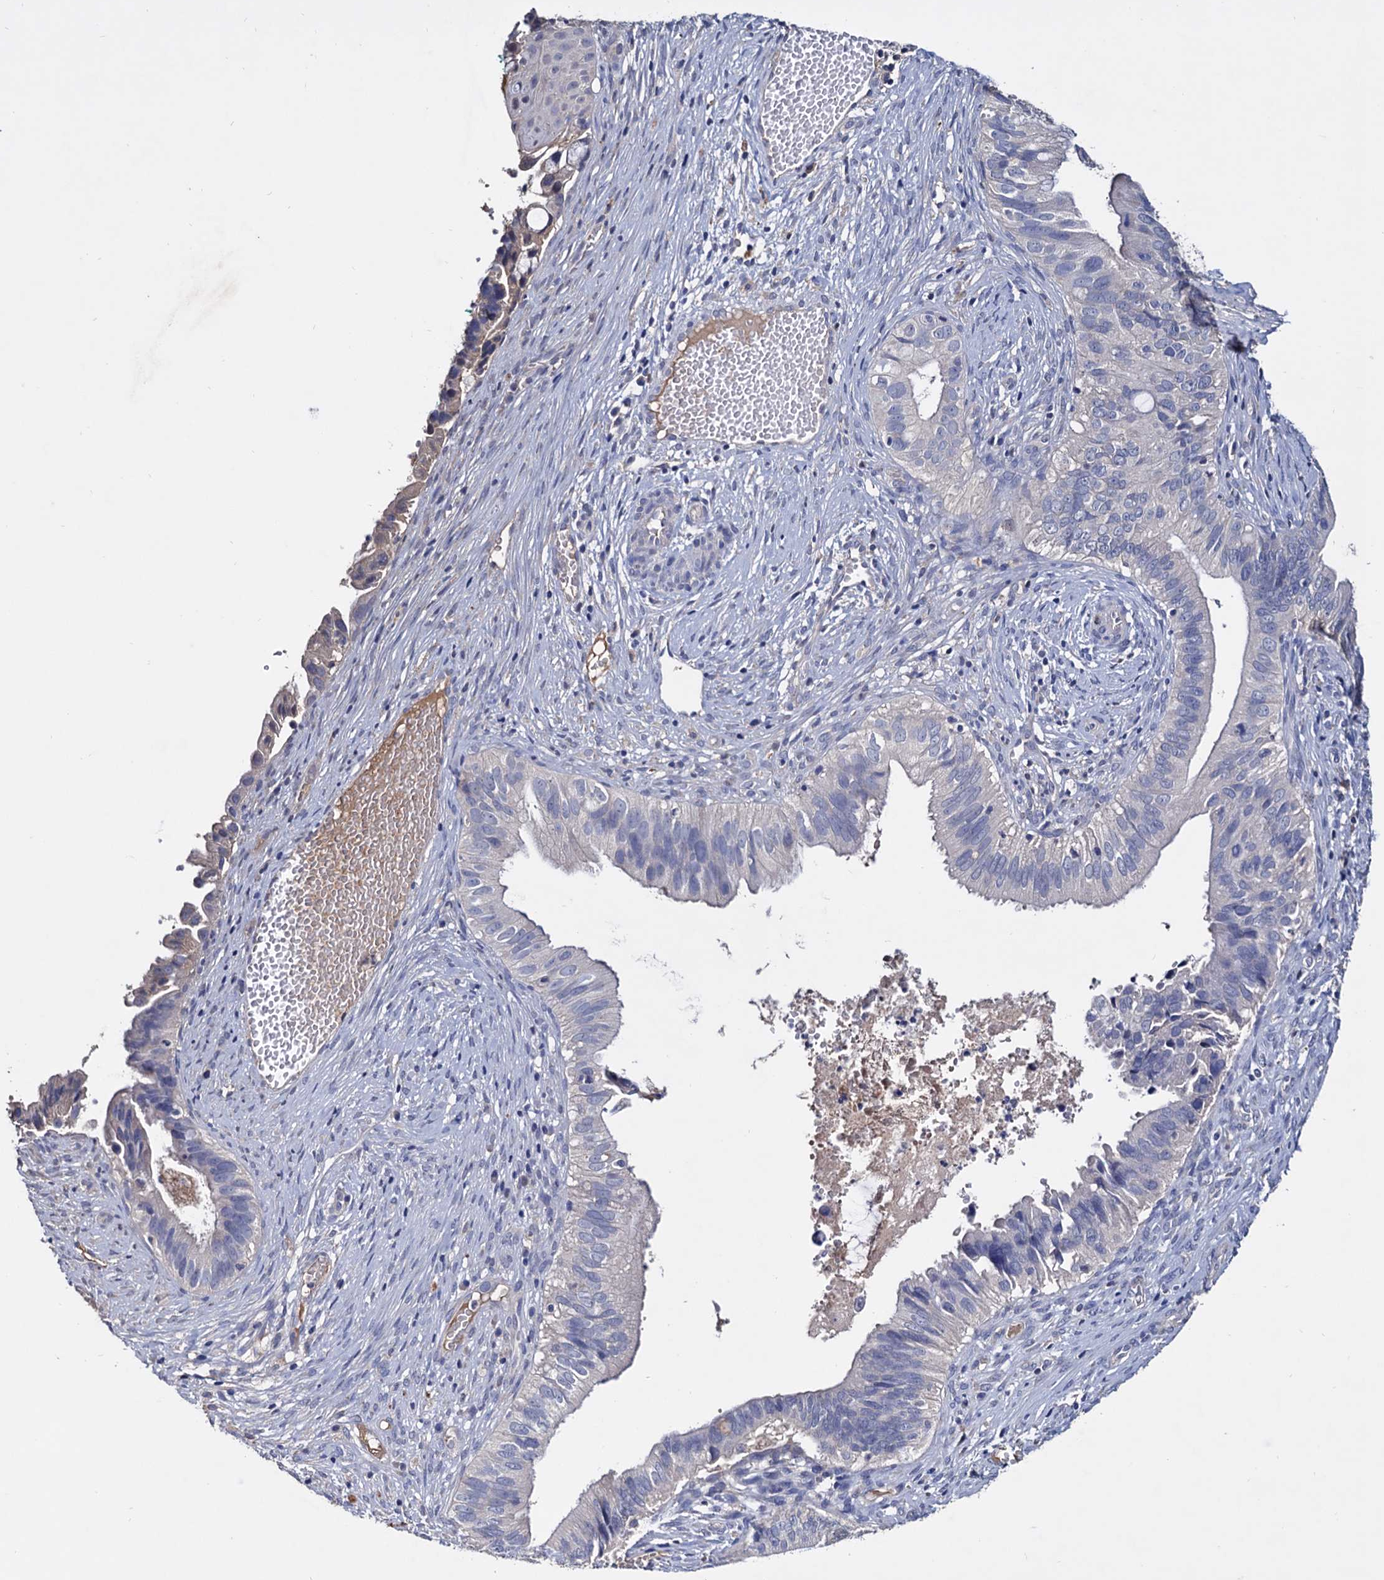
{"staining": {"intensity": "negative", "quantity": "none", "location": "none"}, "tissue": "cervical cancer", "cell_type": "Tumor cells", "image_type": "cancer", "snomed": [{"axis": "morphology", "description": "Adenocarcinoma, NOS"}, {"axis": "topography", "description": "Cervix"}], "caption": "IHC photomicrograph of neoplastic tissue: human cervical adenocarcinoma stained with DAB exhibits no significant protein staining in tumor cells.", "gene": "NPAS4", "patient": {"sex": "female", "age": 42}}